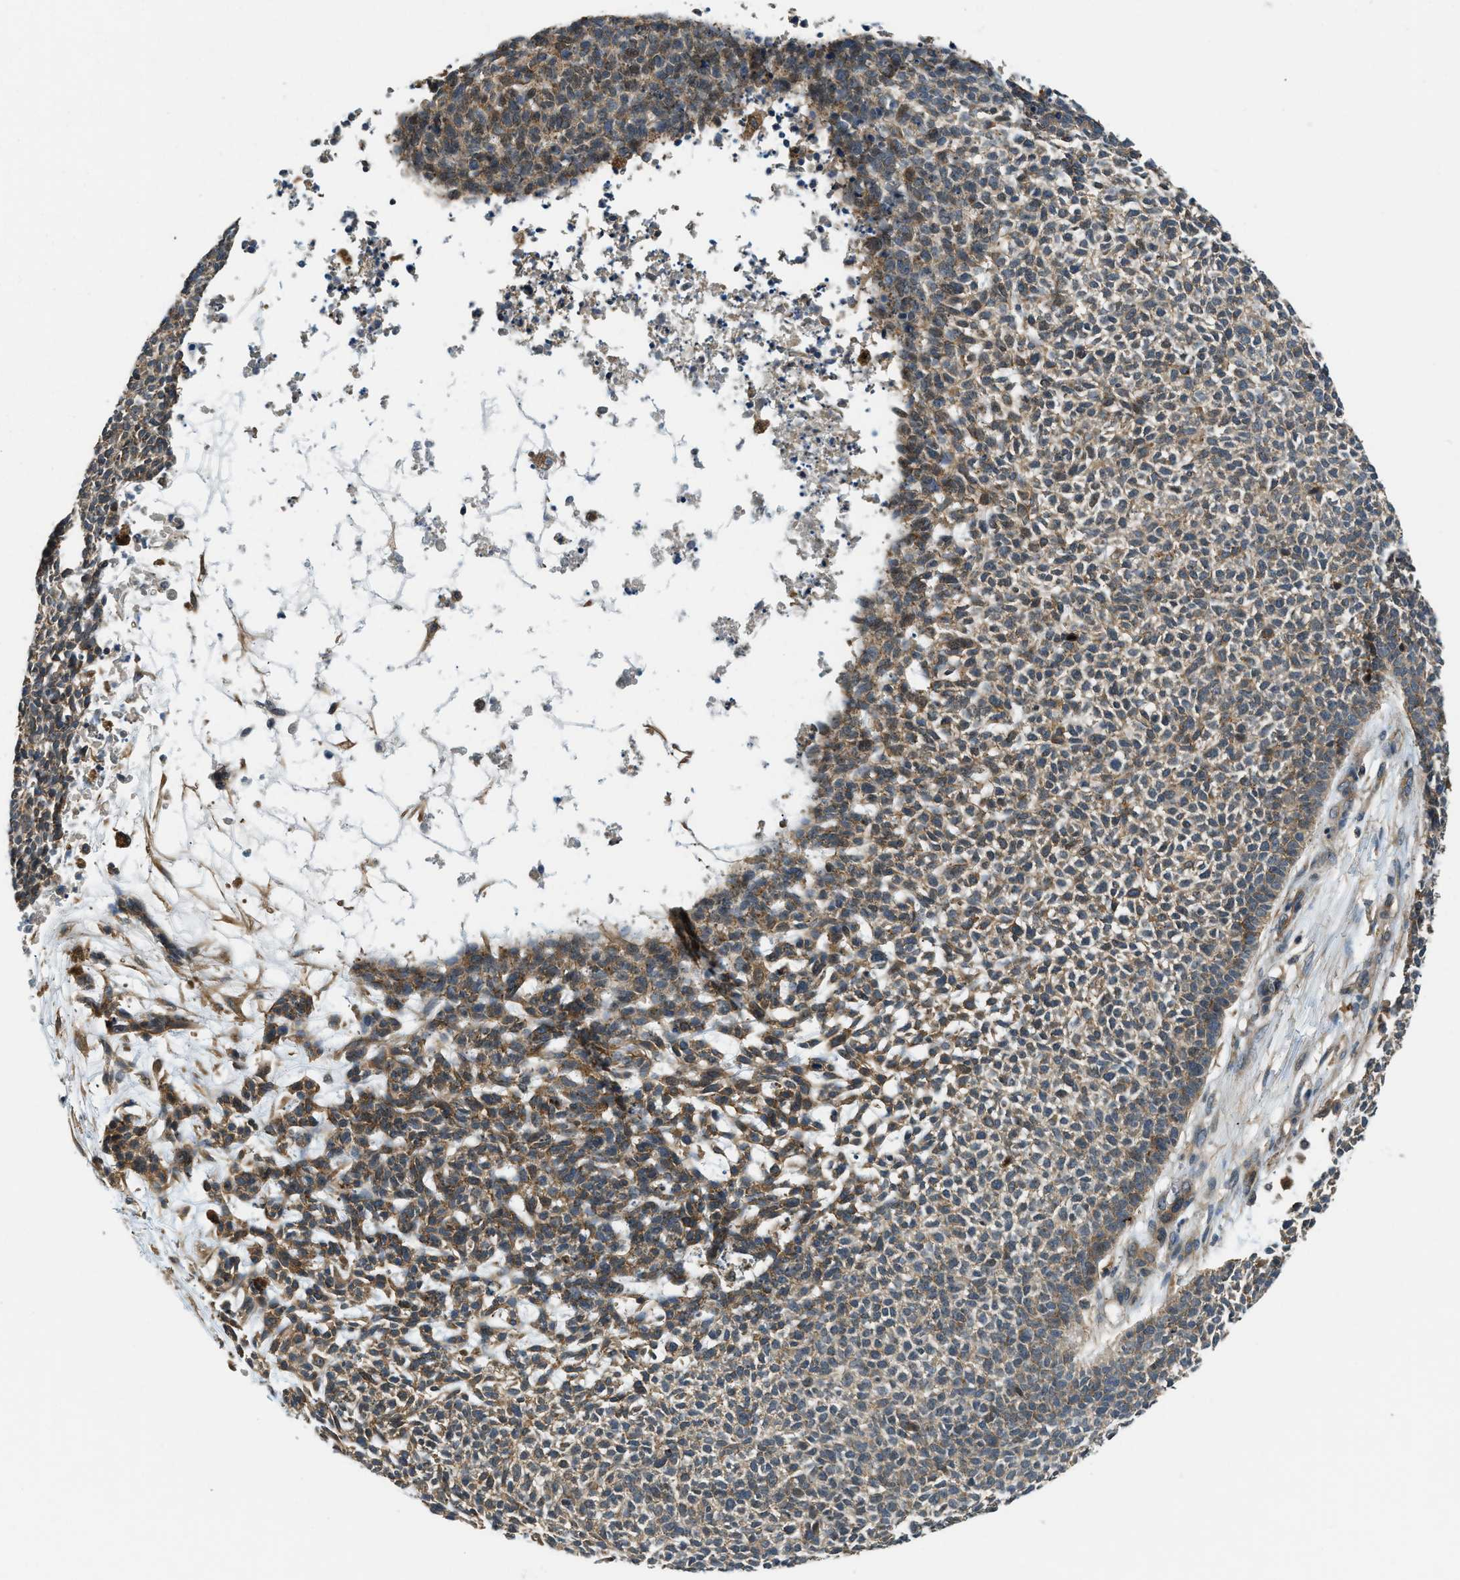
{"staining": {"intensity": "weak", "quantity": "25%-75%", "location": "cytoplasmic/membranous"}, "tissue": "skin cancer", "cell_type": "Tumor cells", "image_type": "cancer", "snomed": [{"axis": "morphology", "description": "Basal cell carcinoma"}, {"axis": "topography", "description": "Skin"}], "caption": "Tumor cells reveal low levels of weak cytoplasmic/membranous staining in approximately 25%-75% of cells in skin cancer (basal cell carcinoma).", "gene": "CGN", "patient": {"sex": "female", "age": 84}}